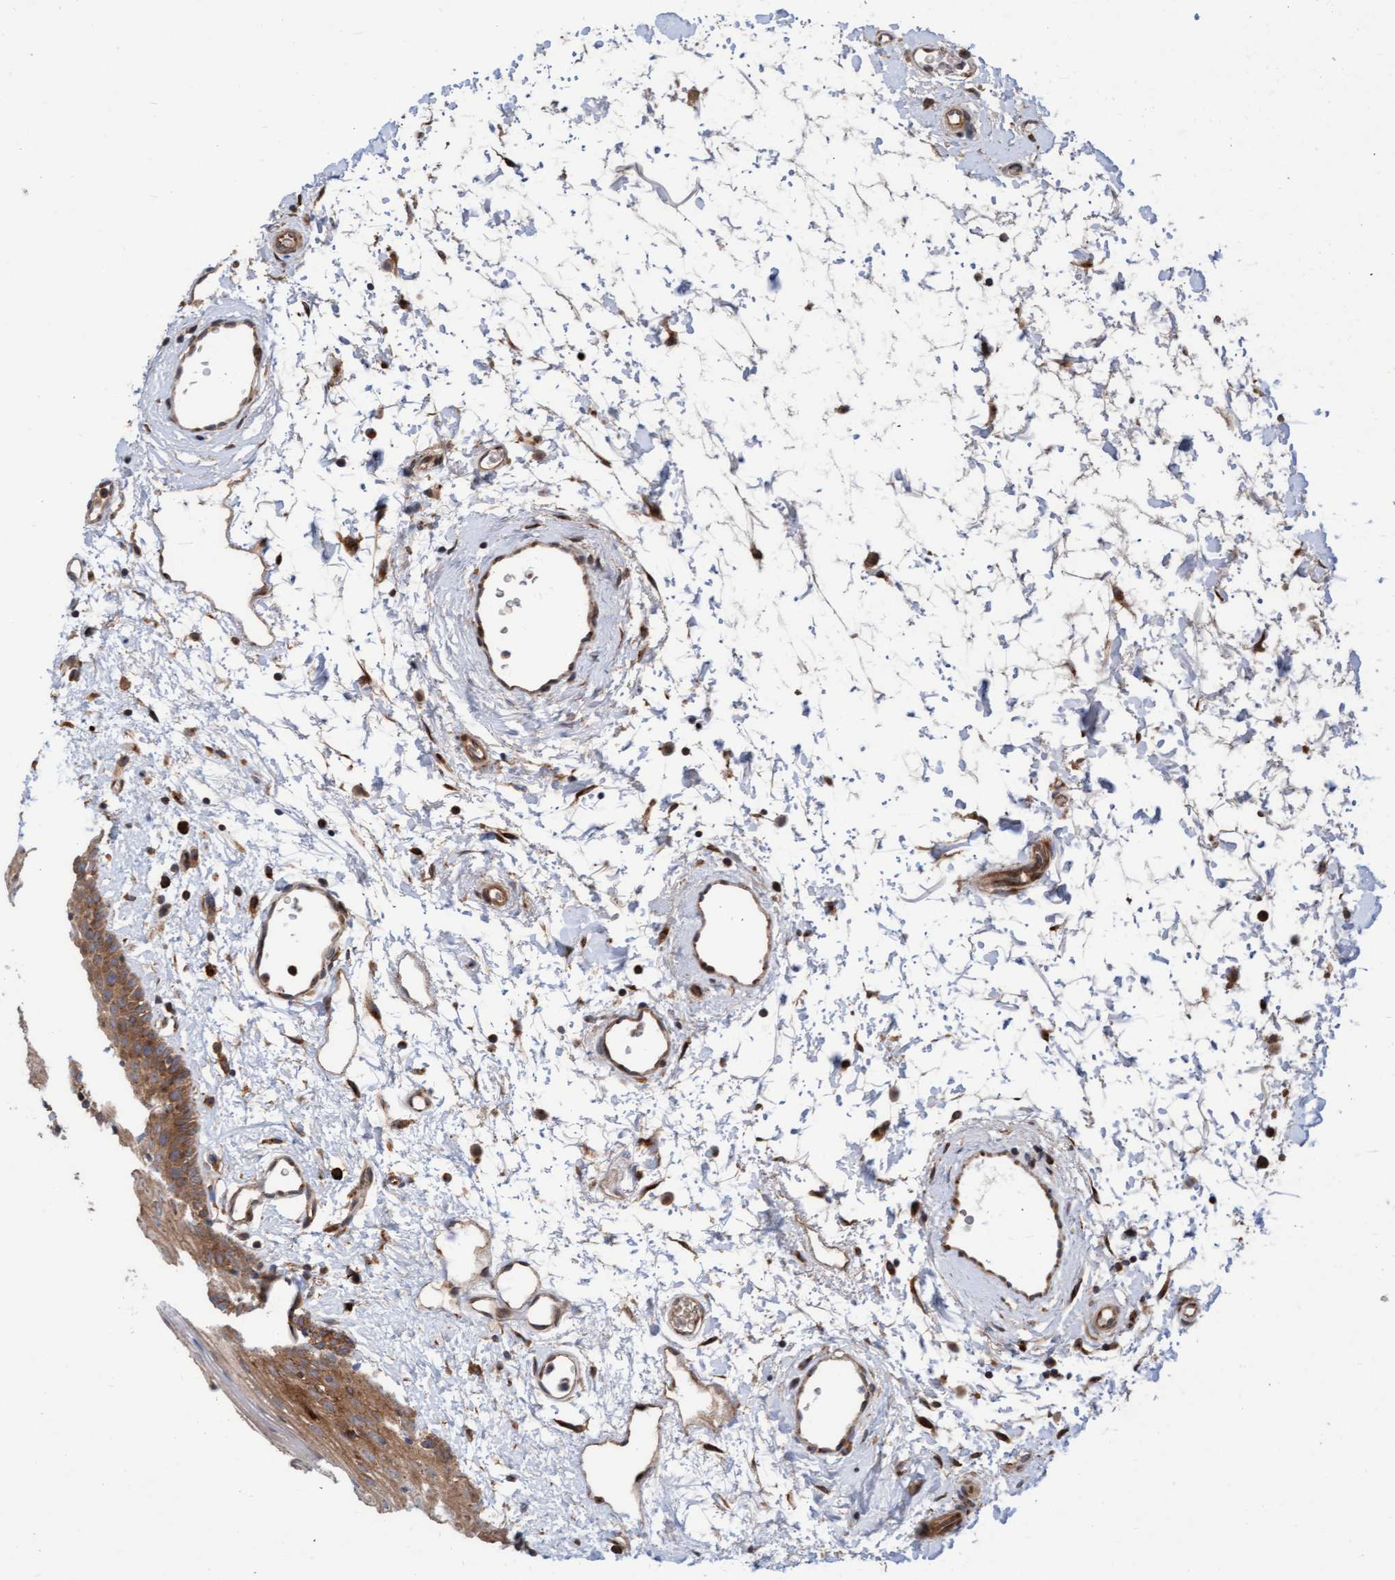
{"staining": {"intensity": "moderate", "quantity": ">75%", "location": "cytoplasmic/membranous"}, "tissue": "oral mucosa", "cell_type": "Squamous epithelial cells", "image_type": "normal", "snomed": [{"axis": "morphology", "description": "Normal tissue, NOS"}, {"axis": "topography", "description": "Oral tissue"}], "caption": "Immunohistochemistry (DAB) staining of unremarkable human oral mucosa exhibits moderate cytoplasmic/membranous protein positivity in about >75% of squamous epithelial cells. (DAB (3,3'-diaminobenzidine) IHC, brown staining for protein, blue staining for nuclei).", "gene": "KIAA0753", "patient": {"sex": "male", "age": 66}}